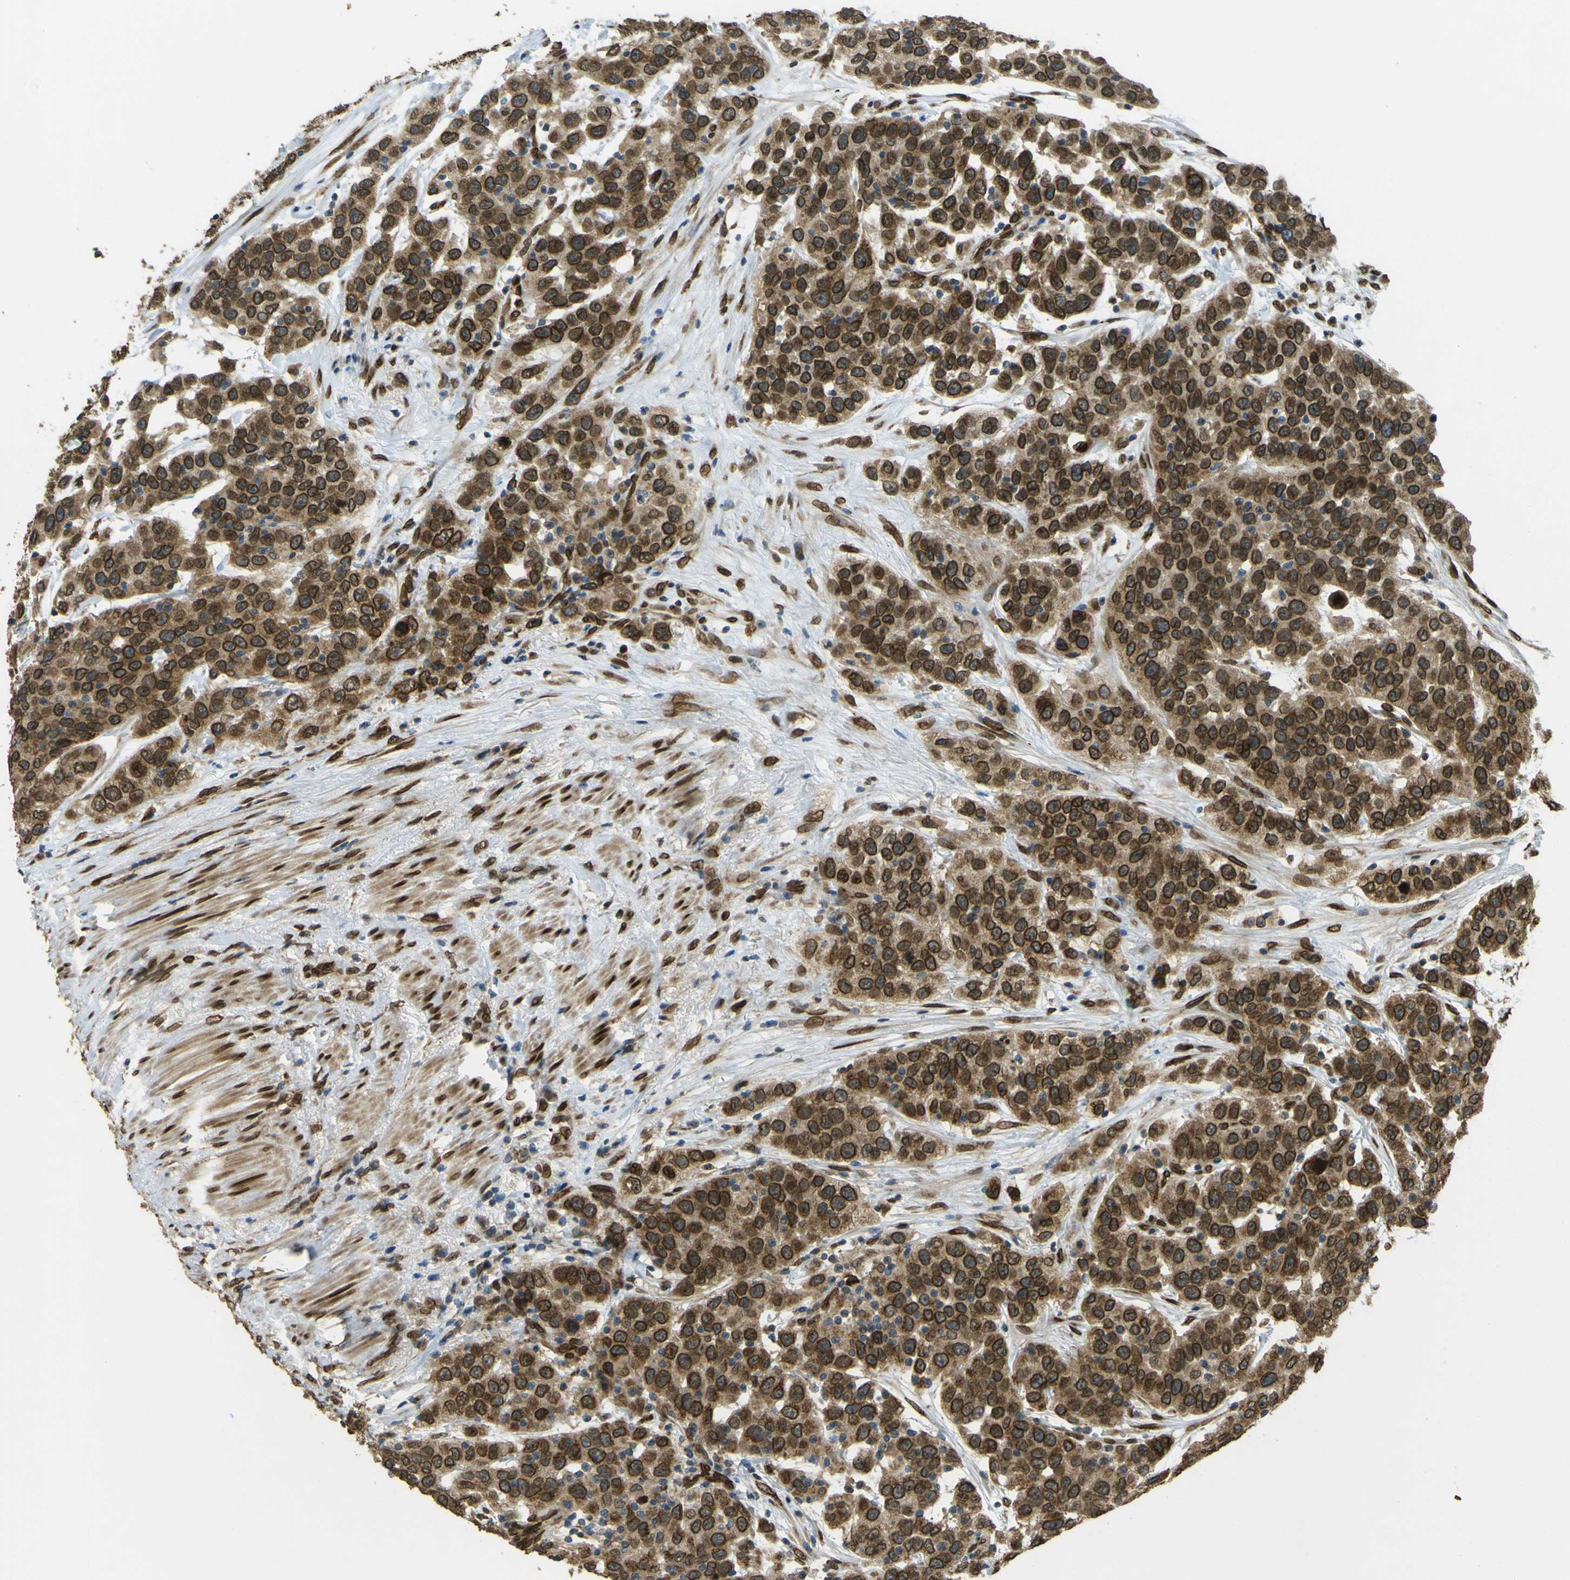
{"staining": {"intensity": "strong", "quantity": ">75%", "location": "cytoplasmic/membranous,nuclear"}, "tissue": "urothelial cancer", "cell_type": "Tumor cells", "image_type": "cancer", "snomed": [{"axis": "morphology", "description": "Urothelial carcinoma, High grade"}, {"axis": "topography", "description": "Urinary bladder"}], "caption": "High-grade urothelial carcinoma stained with a protein marker exhibits strong staining in tumor cells.", "gene": "GALNT1", "patient": {"sex": "female", "age": 80}}